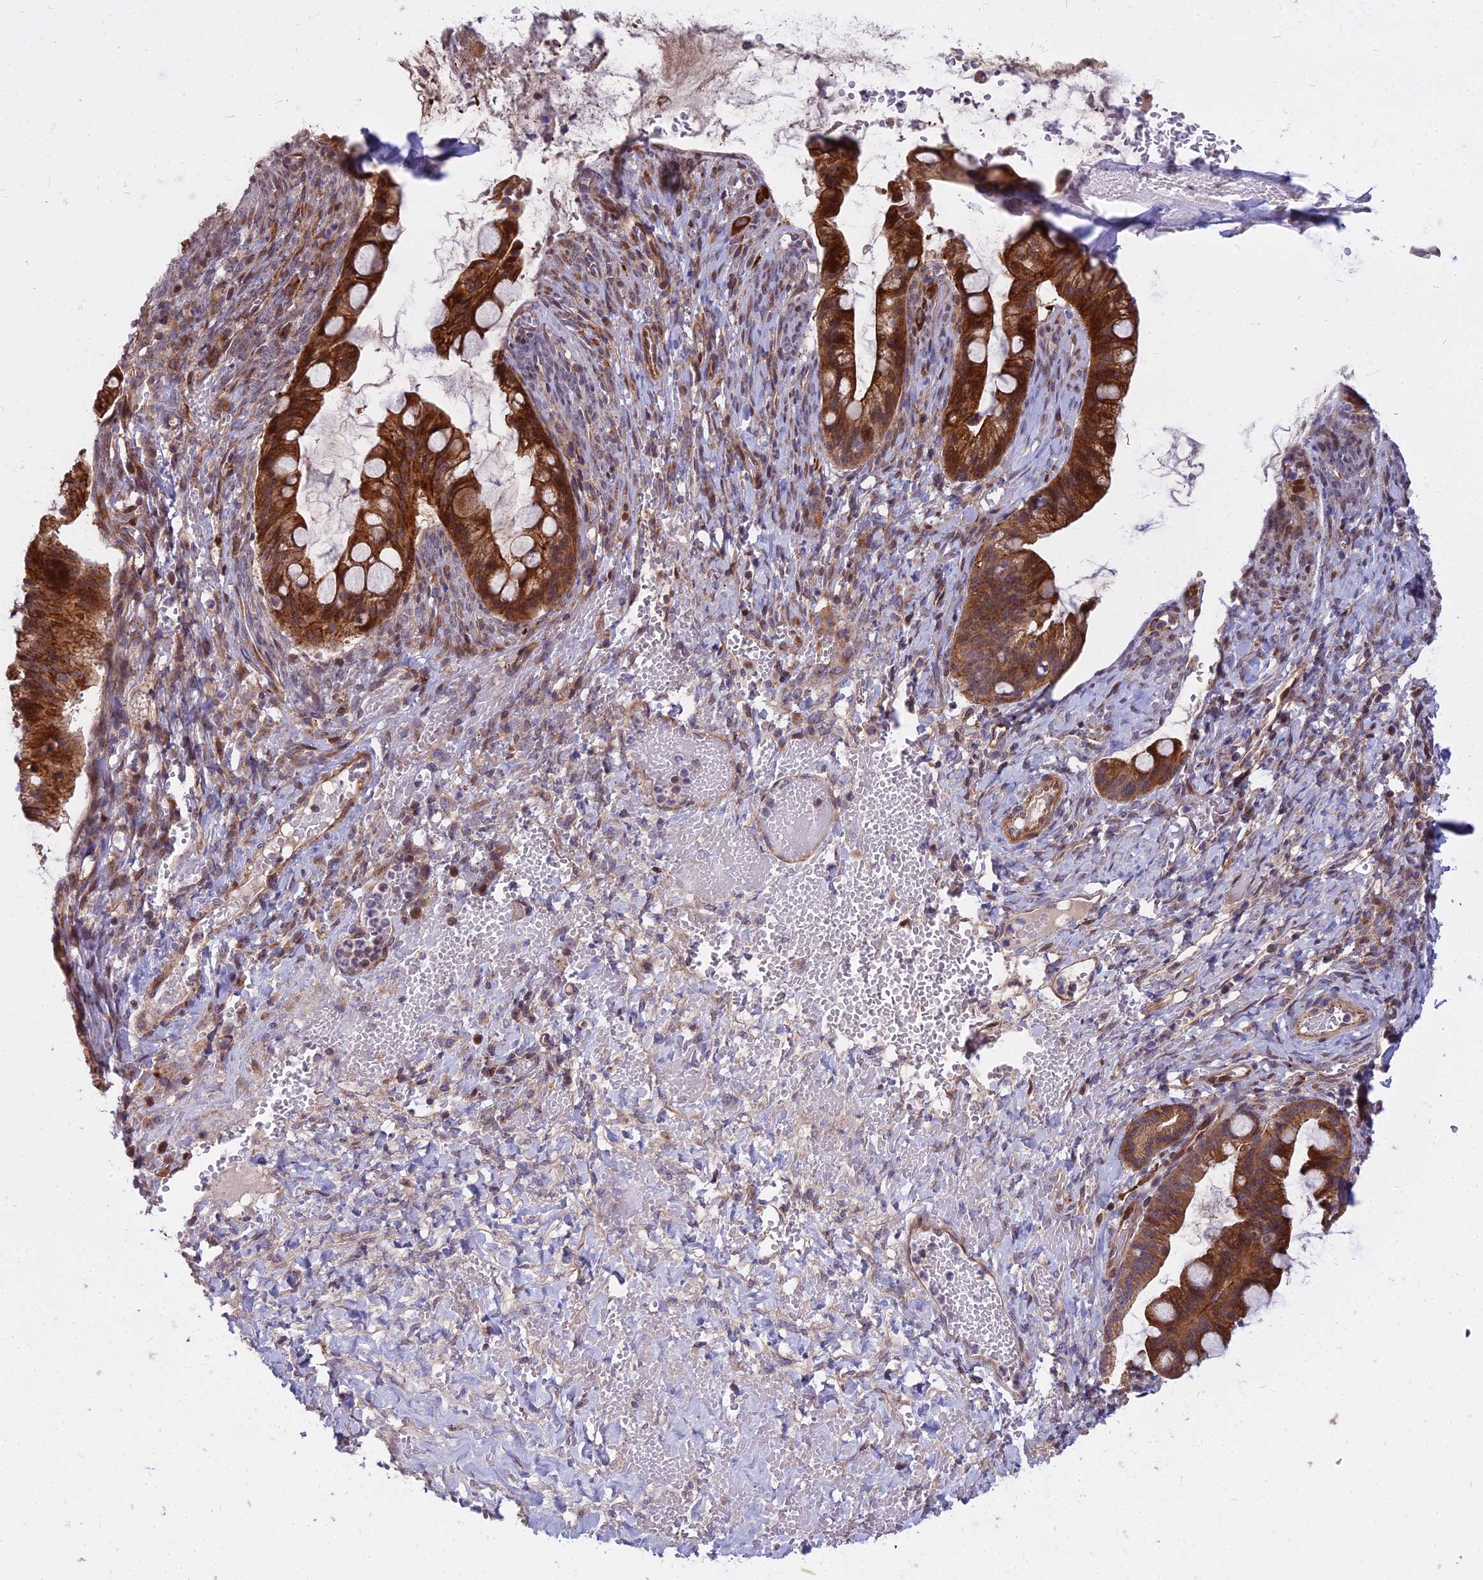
{"staining": {"intensity": "strong", "quantity": ">75%", "location": "cytoplasmic/membranous"}, "tissue": "ovarian cancer", "cell_type": "Tumor cells", "image_type": "cancer", "snomed": [{"axis": "morphology", "description": "Cystadenocarcinoma, mucinous, NOS"}, {"axis": "topography", "description": "Ovary"}], "caption": "Human mucinous cystadenocarcinoma (ovarian) stained with a brown dye reveals strong cytoplasmic/membranous positive expression in about >75% of tumor cells.", "gene": "GLYATL3", "patient": {"sex": "female", "age": 73}}